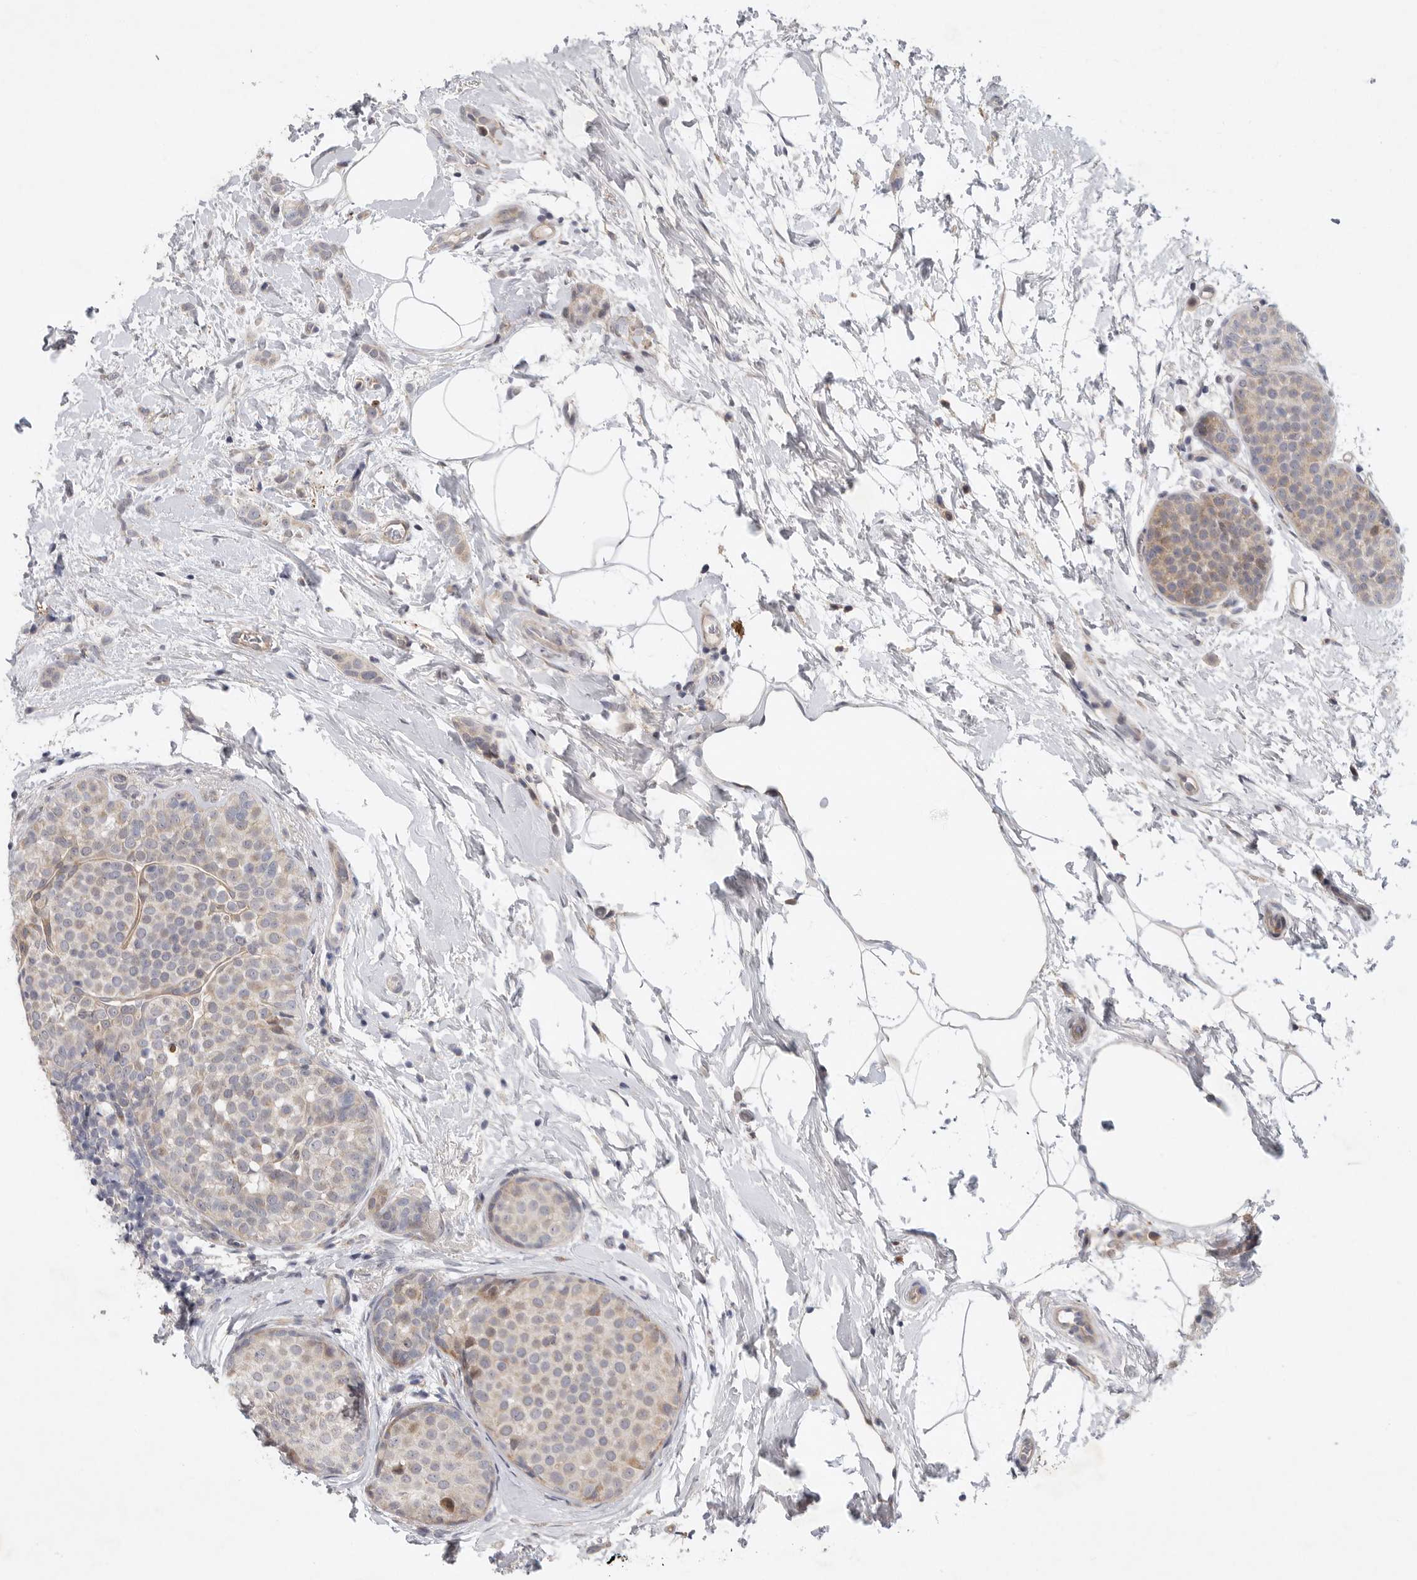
{"staining": {"intensity": "weak", "quantity": "25%-75%", "location": "cytoplasmic/membranous"}, "tissue": "breast cancer", "cell_type": "Tumor cells", "image_type": "cancer", "snomed": [{"axis": "morphology", "description": "Lobular carcinoma, in situ"}, {"axis": "morphology", "description": "Lobular carcinoma"}, {"axis": "topography", "description": "Breast"}], "caption": "The immunohistochemical stain shows weak cytoplasmic/membranous staining in tumor cells of breast lobular carcinoma tissue.", "gene": "FBXO43", "patient": {"sex": "female", "age": 41}}